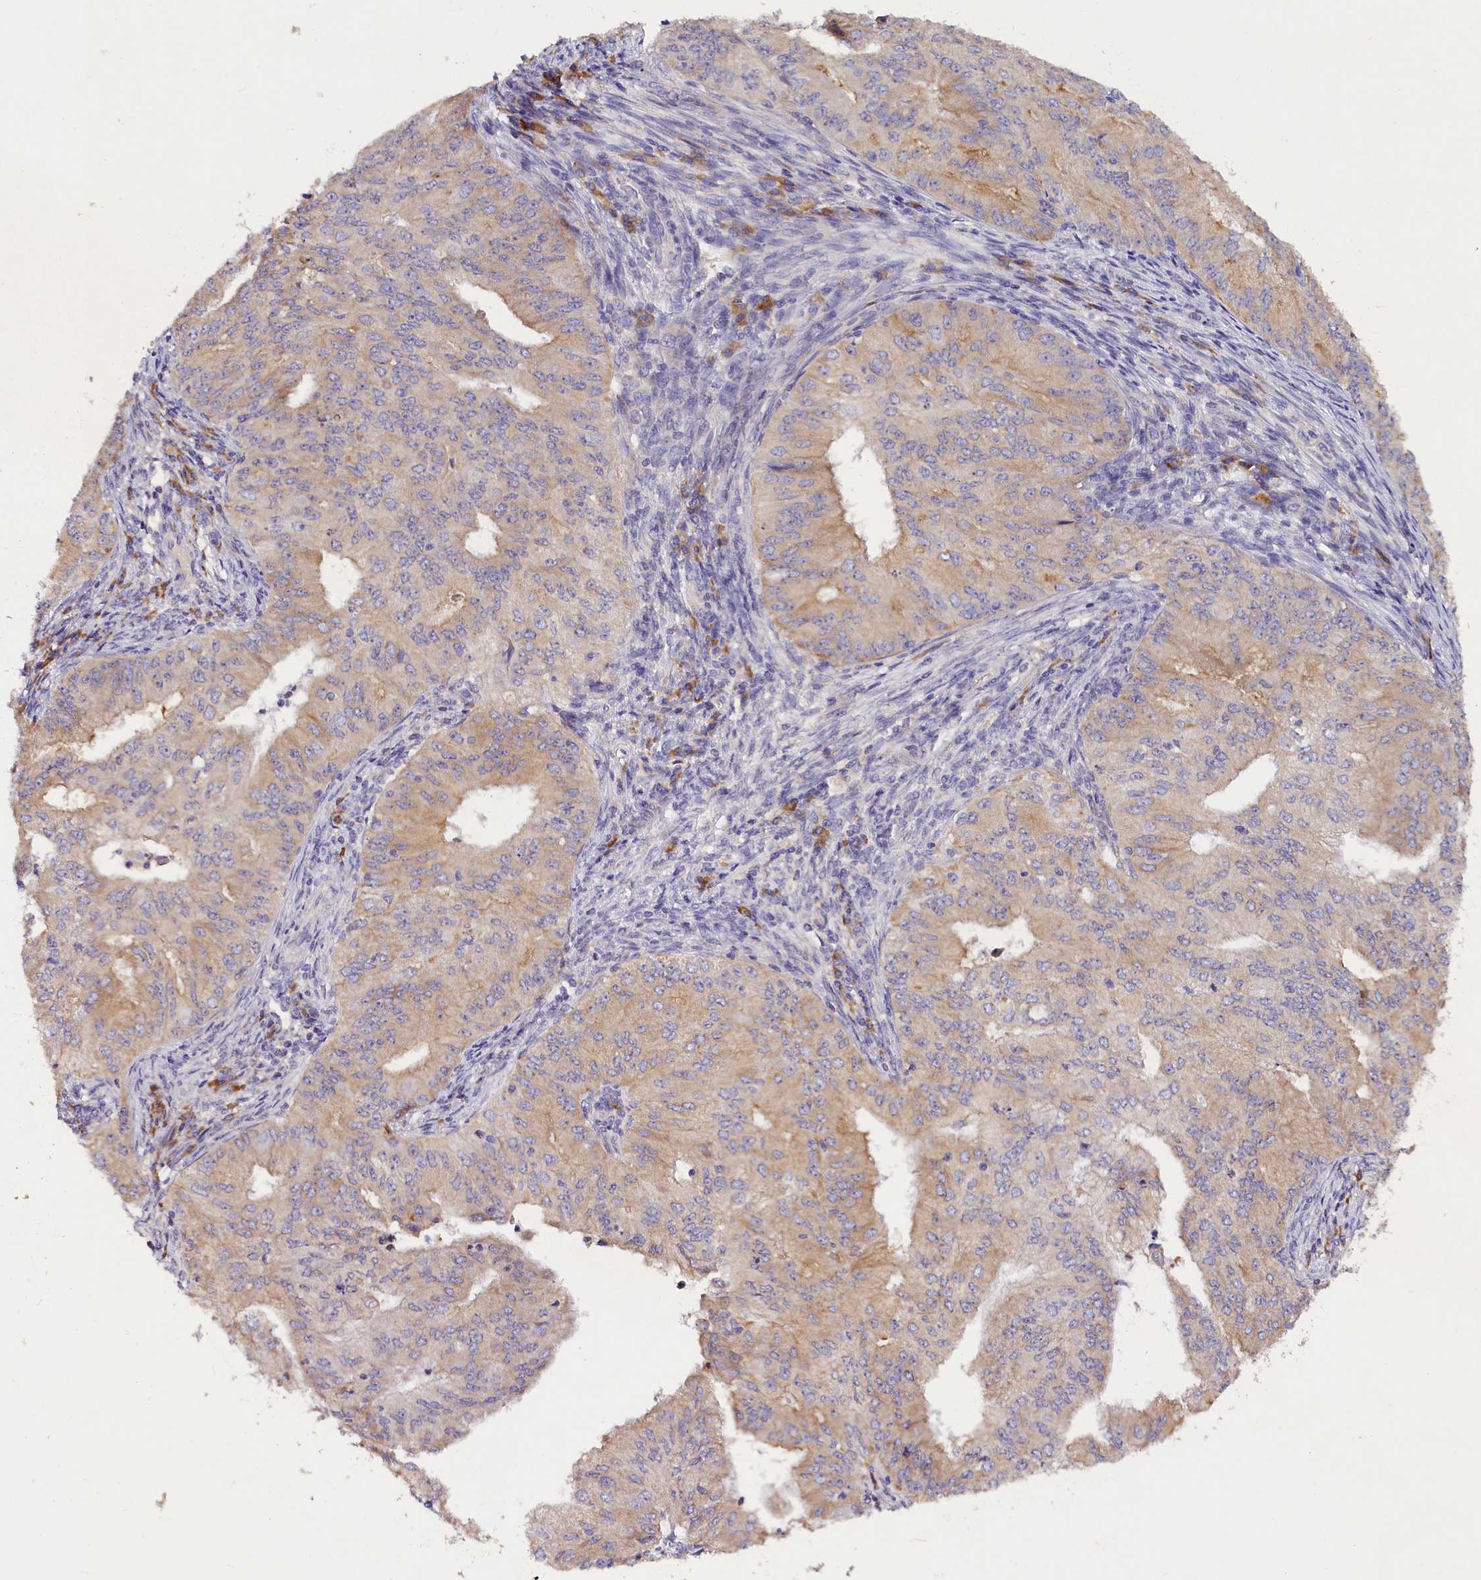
{"staining": {"intensity": "weak", "quantity": "25%-75%", "location": "cytoplasmic/membranous"}, "tissue": "endometrial cancer", "cell_type": "Tumor cells", "image_type": "cancer", "snomed": [{"axis": "morphology", "description": "Adenocarcinoma, NOS"}, {"axis": "topography", "description": "Endometrium"}], "caption": "A brown stain shows weak cytoplasmic/membranous positivity of a protein in endometrial cancer tumor cells. Nuclei are stained in blue.", "gene": "ST7L", "patient": {"sex": "female", "age": 50}}